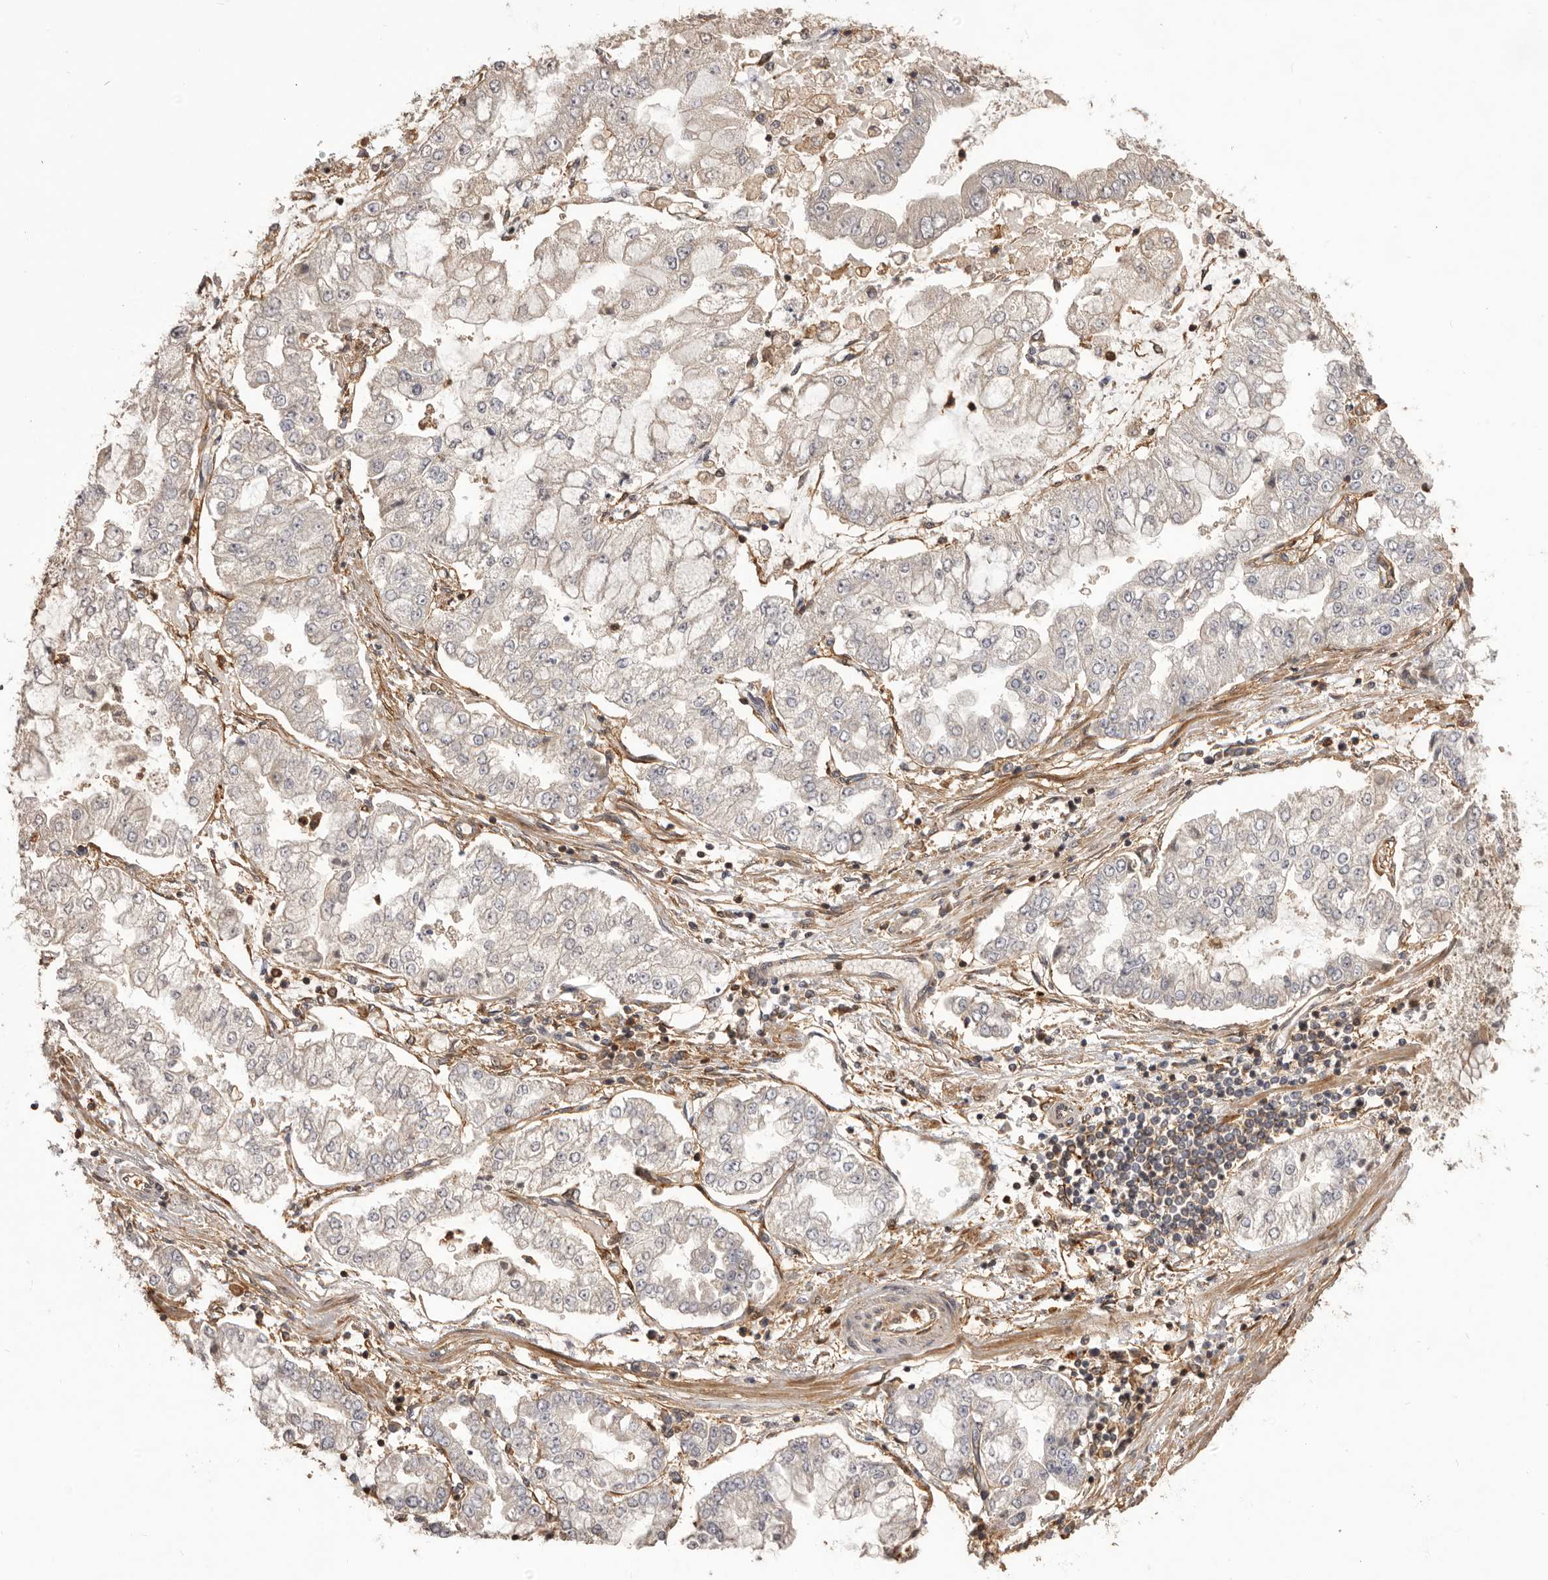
{"staining": {"intensity": "negative", "quantity": "none", "location": "none"}, "tissue": "stomach cancer", "cell_type": "Tumor cells", "image_type": "cancer", "snomed": [{"axis": "morphology", "description": "Adenocarcinoma, NOS"}, {"axis": "topography", "description": "Stomach"}], "caption": "This image is of stomach cancer stained with immunohistochemistry to label a protein in brown with the nuclei are counter-stained blue. There is no expression in tumor cells.", "gene": "GLIPR2", "patient": {"sex": "male", "age": 76}}